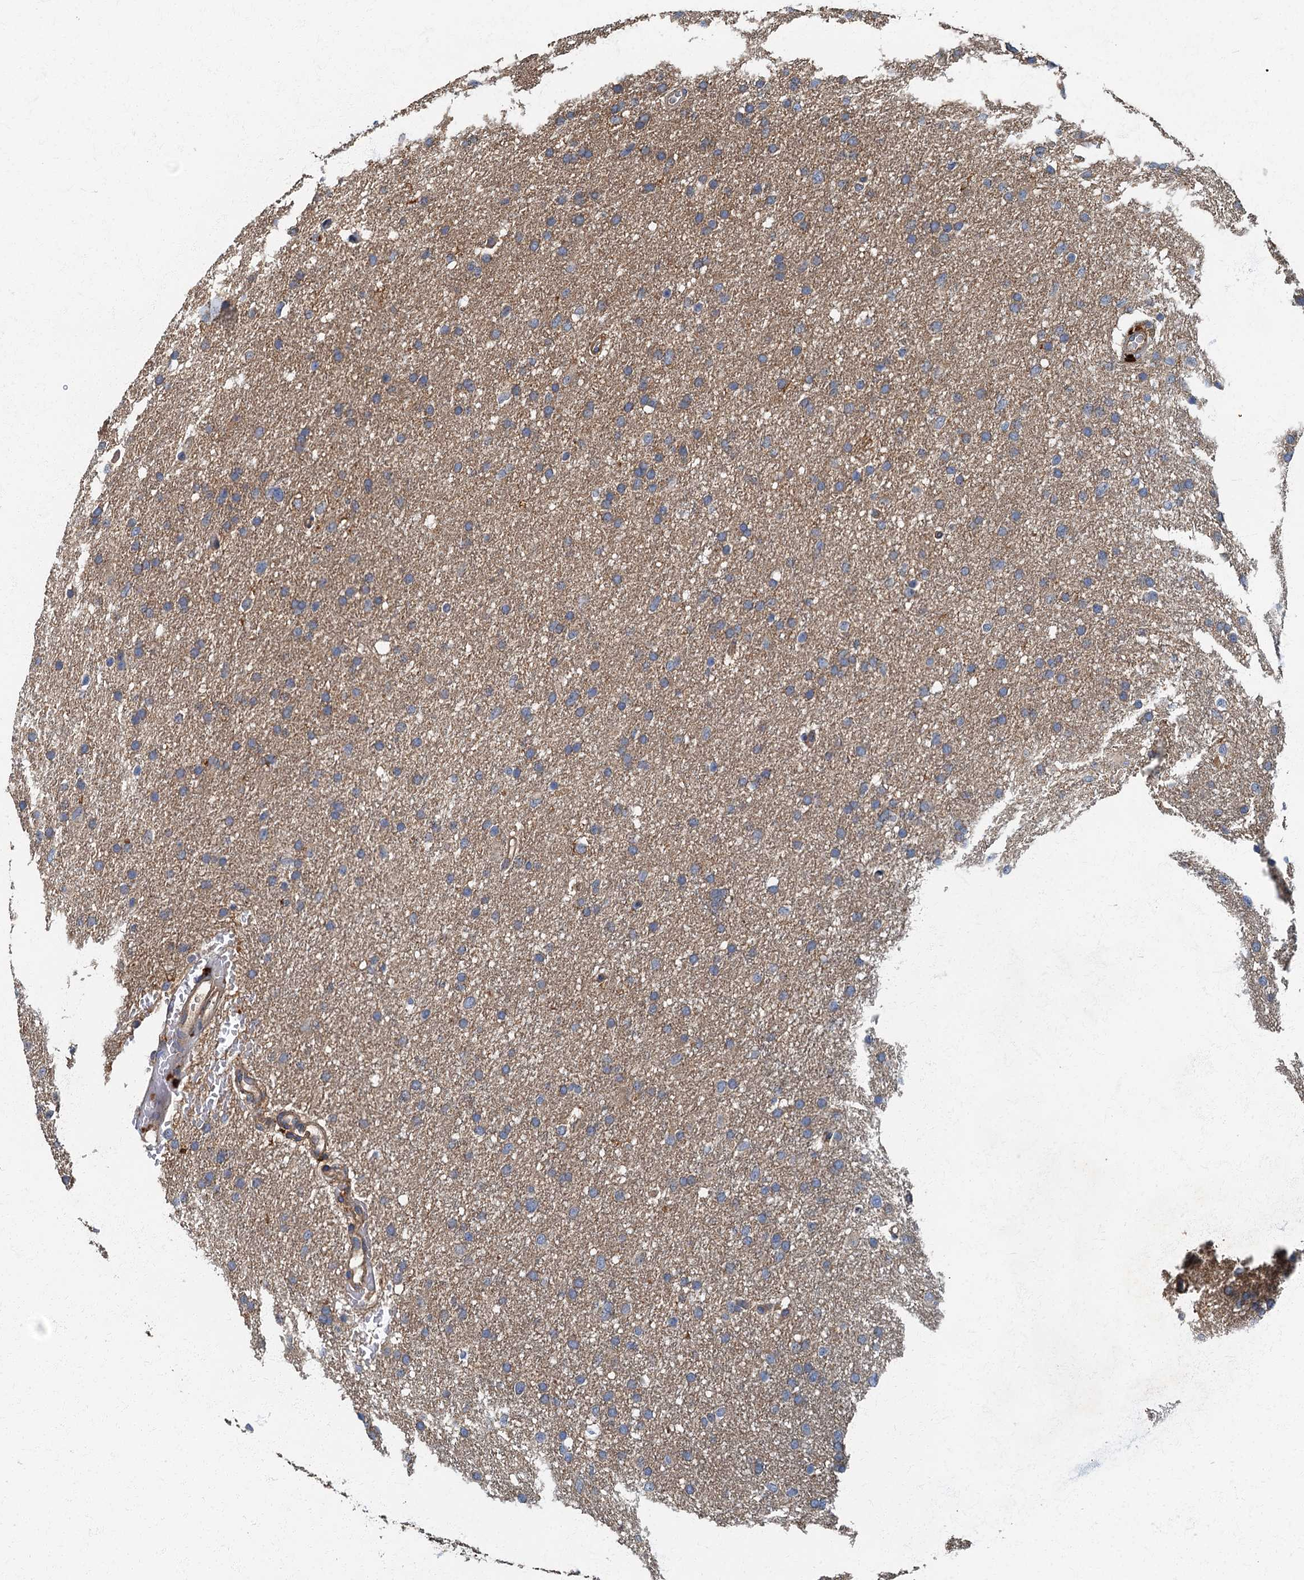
{"staining": {"intensity": "weak", "quantity": ">75%", "location": "cytoplasmic/membranous"}, "tissue": "glioma", "cell_type": "Tumor cells", "image_type": "cancer", "snomed": [{"axis": "morphology", "description": "Glioma, malignant, High grade"}, {"axis": "topography", "description": "Cerebral cortex"}], "caption": "DAB (3,3'-diaminobenzidine) immunohistochemical staining of human malignant high-grade glioma exhibits weak cytoplasmic/membranous protein staining in about >75% of tumor cells. (DAB IHC with brightfield microscopy, high magnification).", "gene": "ARL11", "patient": {"sex": "female", "age": 36}}